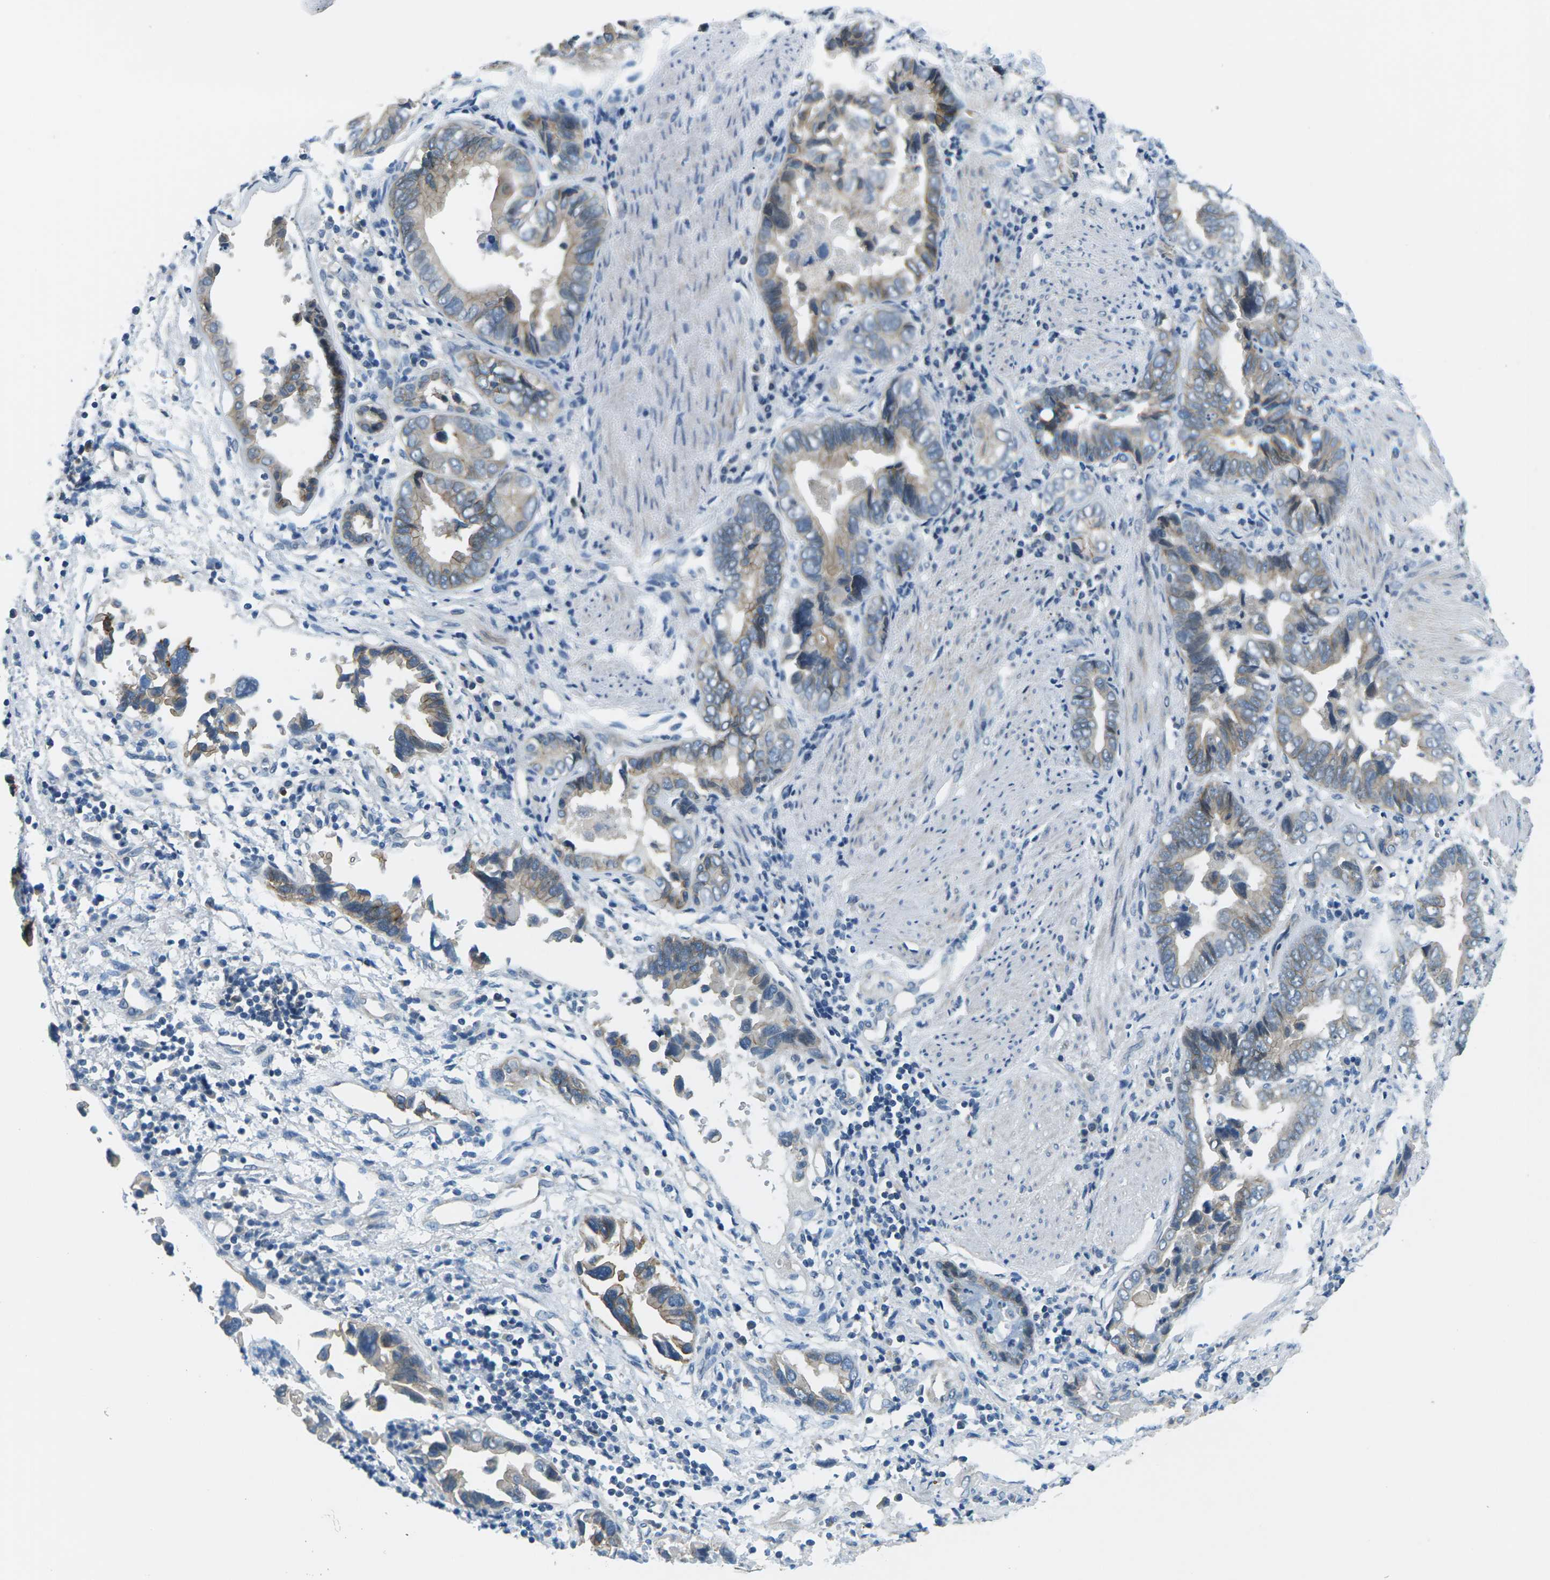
{"staining": {"intensity": "negative", "quantity": "none", "location": "none"}, "tissue": "liver cancer", "cell_type": "Tumor cells", "image_type": "cancer", "snomed": [{"axis": "morphology", "description": "Cholangiocarcinoma"}, {"axis": "topography", "description": "Liver"}], "caption": "This micrograph is of cholangiocarcinoma (liver) stained with IHC to label a protein in brown with the nuclei are counter-stained blue. There is no staining in tumor cells.", "gene": "CTNND1", "patient": {"sex": "female", "age": 79}}